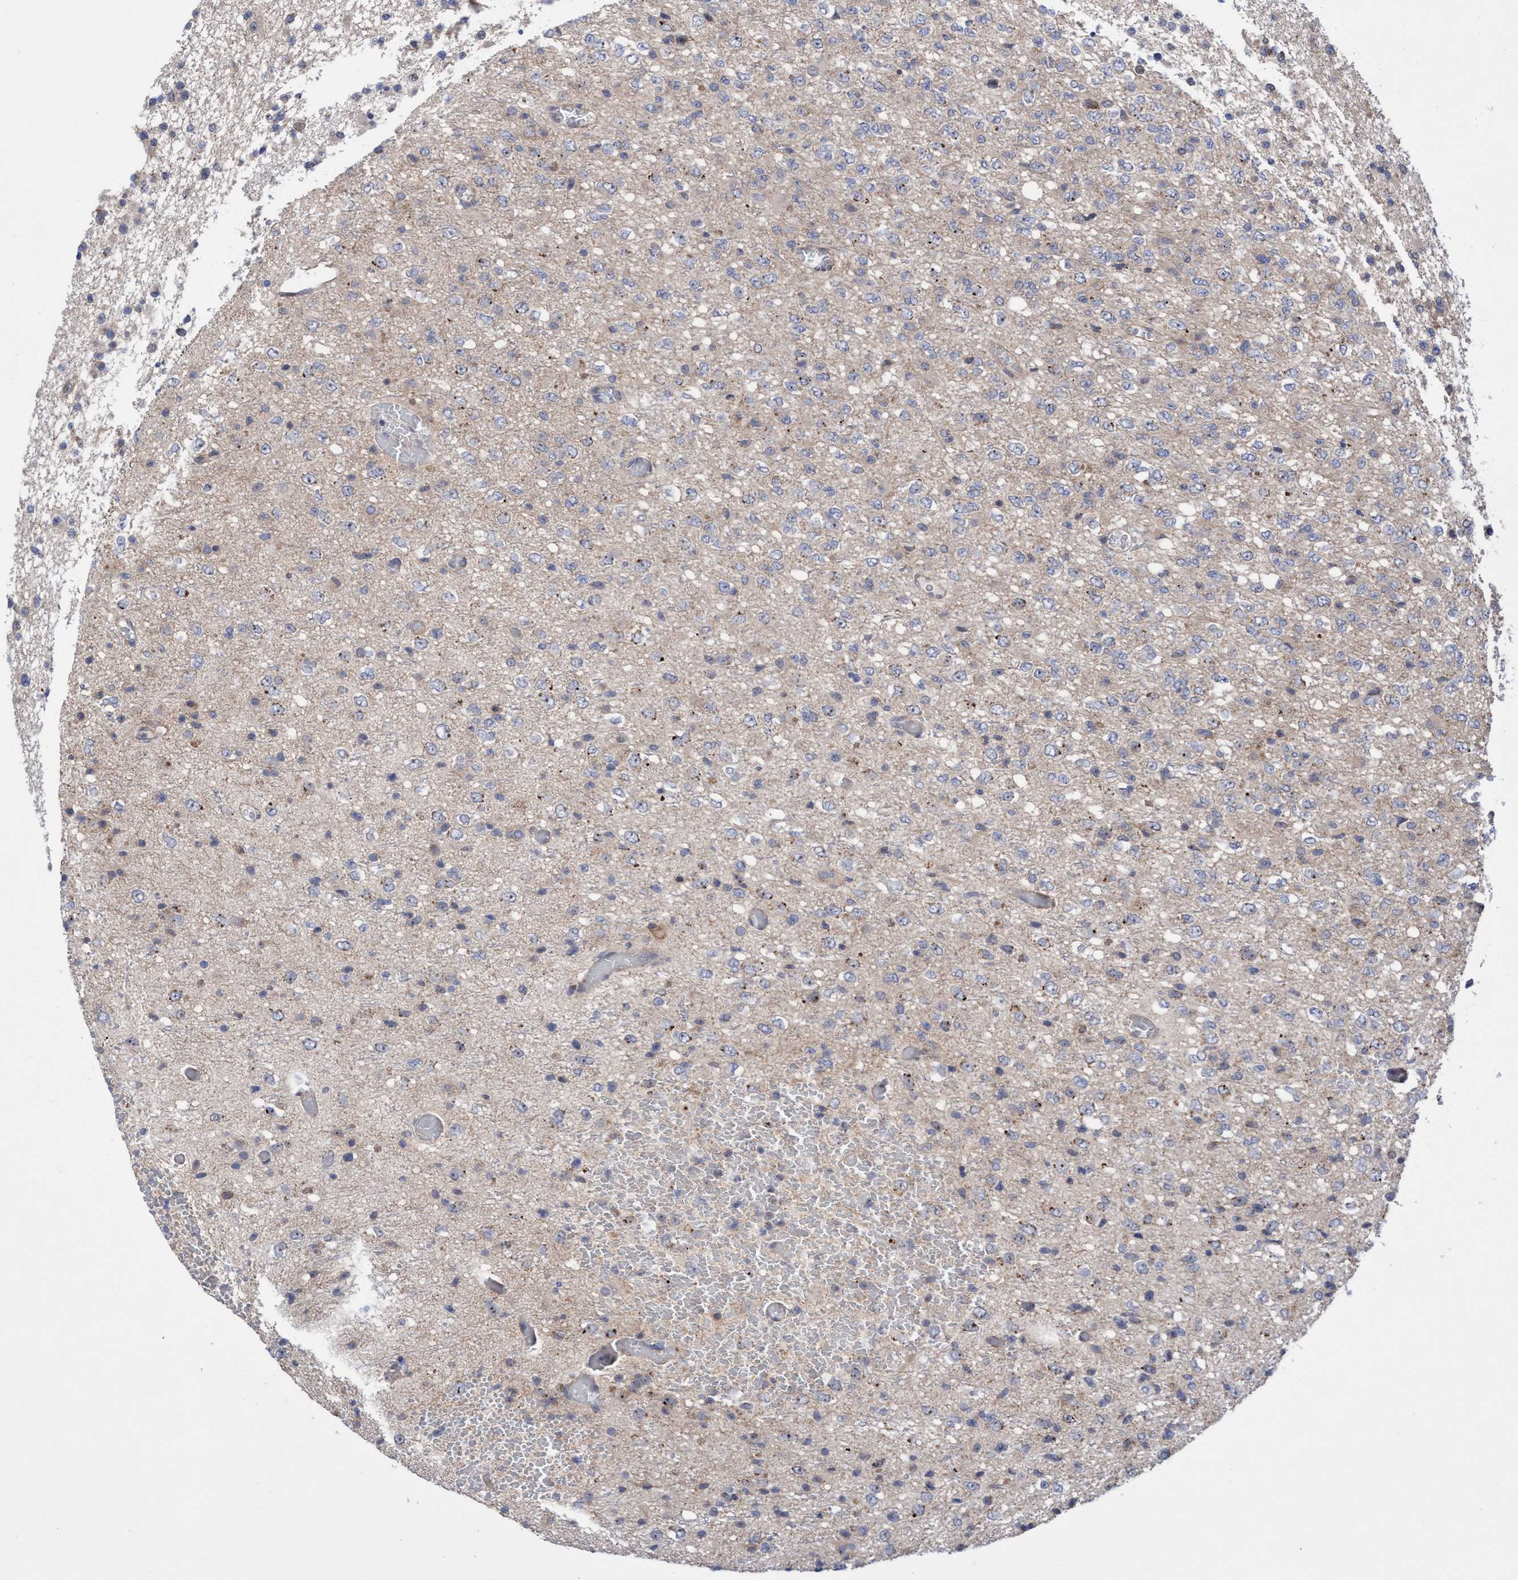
{"staining": {"intensity": "negative", "quantity": "none", "location": "none"}, "tissue": "glioma", "cell_type": "Tumor cells", "image_type": "cancer", "snomed": [{"axis": "morphology", "description": "Glioma, malignant, High grade"}, {"axis": "topography", "description": "pancreas cauda"}], "caption": "Immunohistochemical staining of malignant glioma (high-grade) demonstrates no significant positivity in tumor cells.", "gene": "P2RY14", "patient": {"sex": "male", "age": 60}}